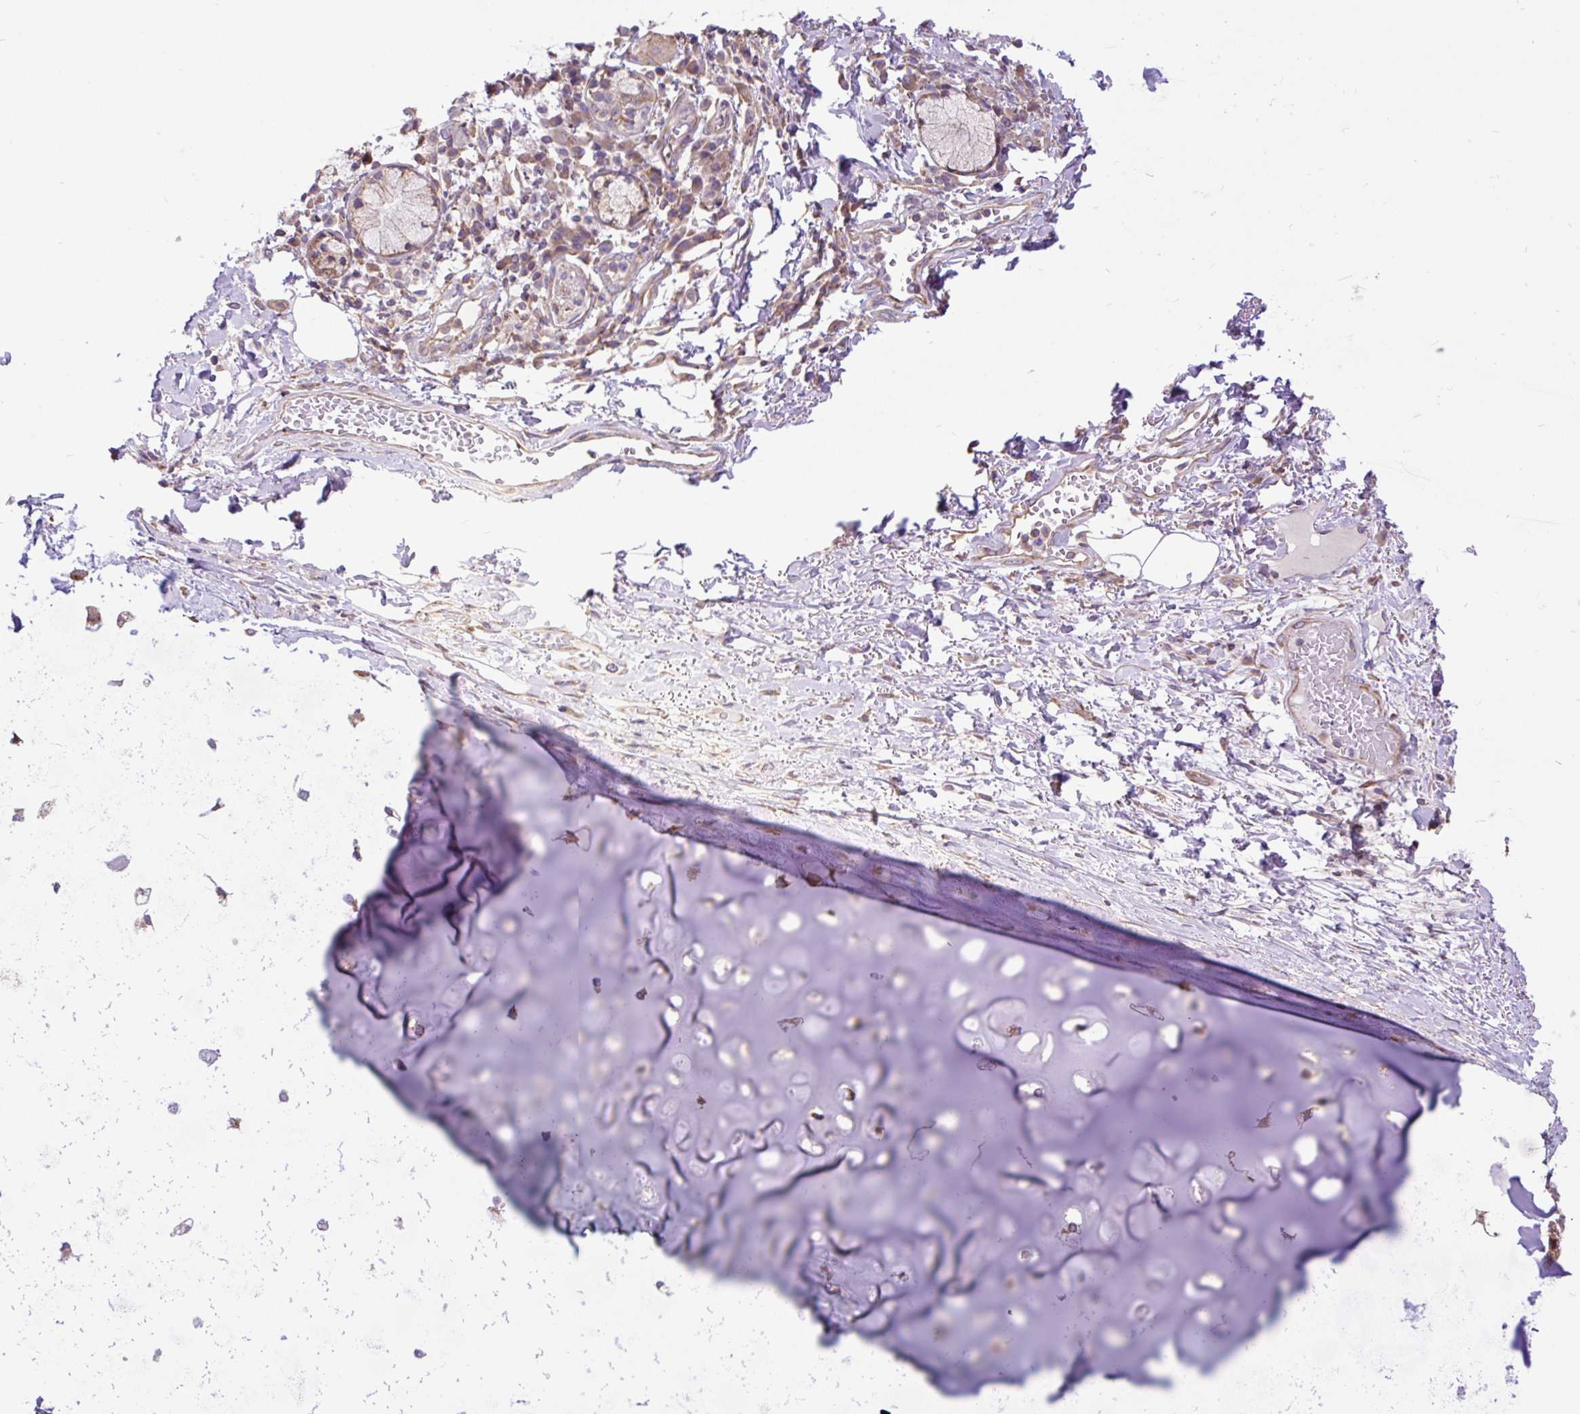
{"staining": {"intensity": "moderate", "quantity": "25%-75%", "location": "cytoplasmic/membranous"}, "tissue": "soft tissue", "cell_type": "Chondrocytes", "image_type": "normal", "snomed": [{"axis": "morphology", "description": "Normal tissue, NOS"}, {"axis": "topography", "description": "Cartilage tissue"}, {"axis": "topography", "description": "Bronchus"}], "caption": "Approximately 25%-75% of chondrocytes in unremarkable soft tissue display moderate cytoplasmic/membranous protein expression as visualized by brown immunohistochemical staining.", "gene": "TRIM17", "patient": {"sex": "male", "age": 56}}